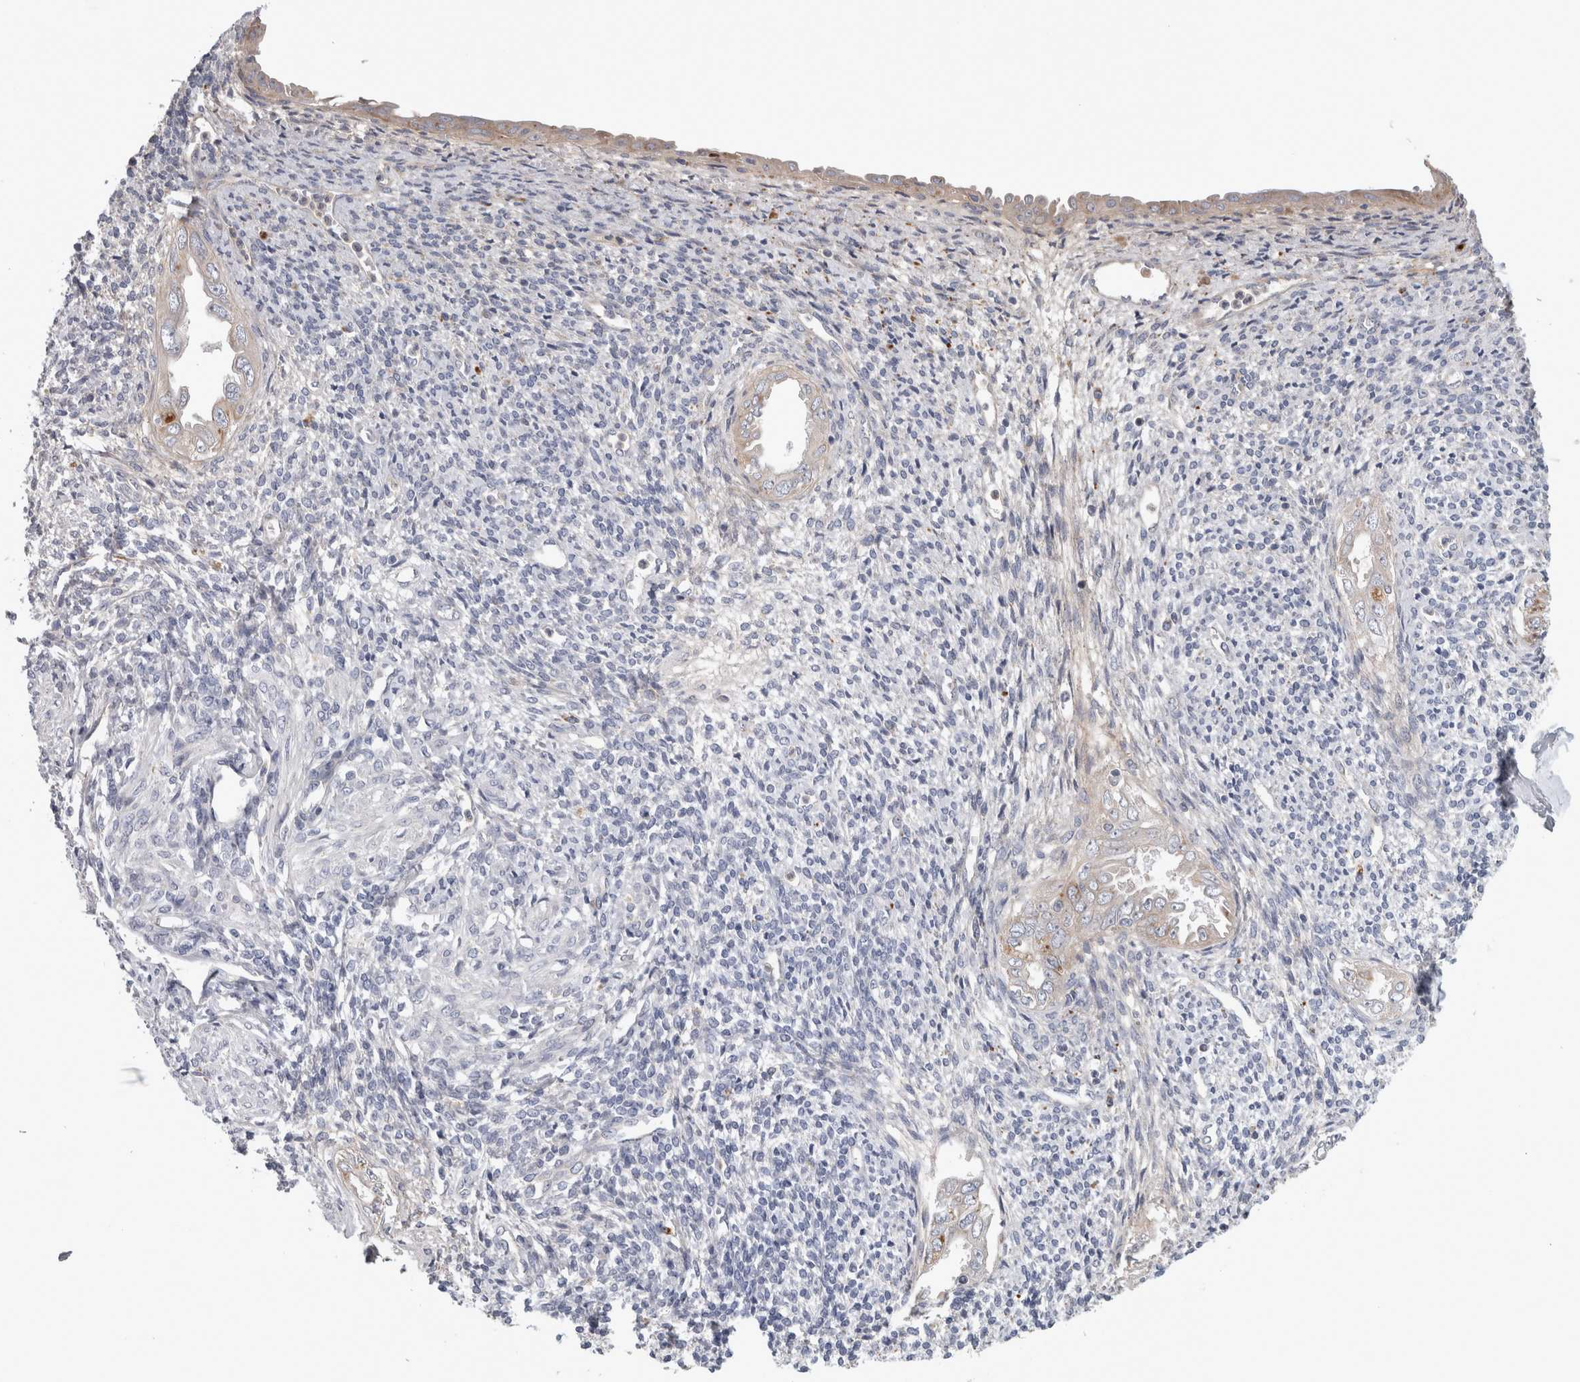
{"staining": {"intensity": "negative", "quantity": "none", "location": "none"}, "tissue": "endometrium", "cell_type": "Cells in endometrial stroma", "image_type": "normal", "snomed": [{"axis": "morphology", "description": "Normal tissue, NOS"}, {"axis": "topography", "description": "Endometrium"}], "caption": "Immunohistochemistry image of benign endometrium stained for a protein (brown), which reveals no expression in cells in endometrial stroma.", "gene": "ATXN2", "patient": {"sex": "female", "age": 66}}